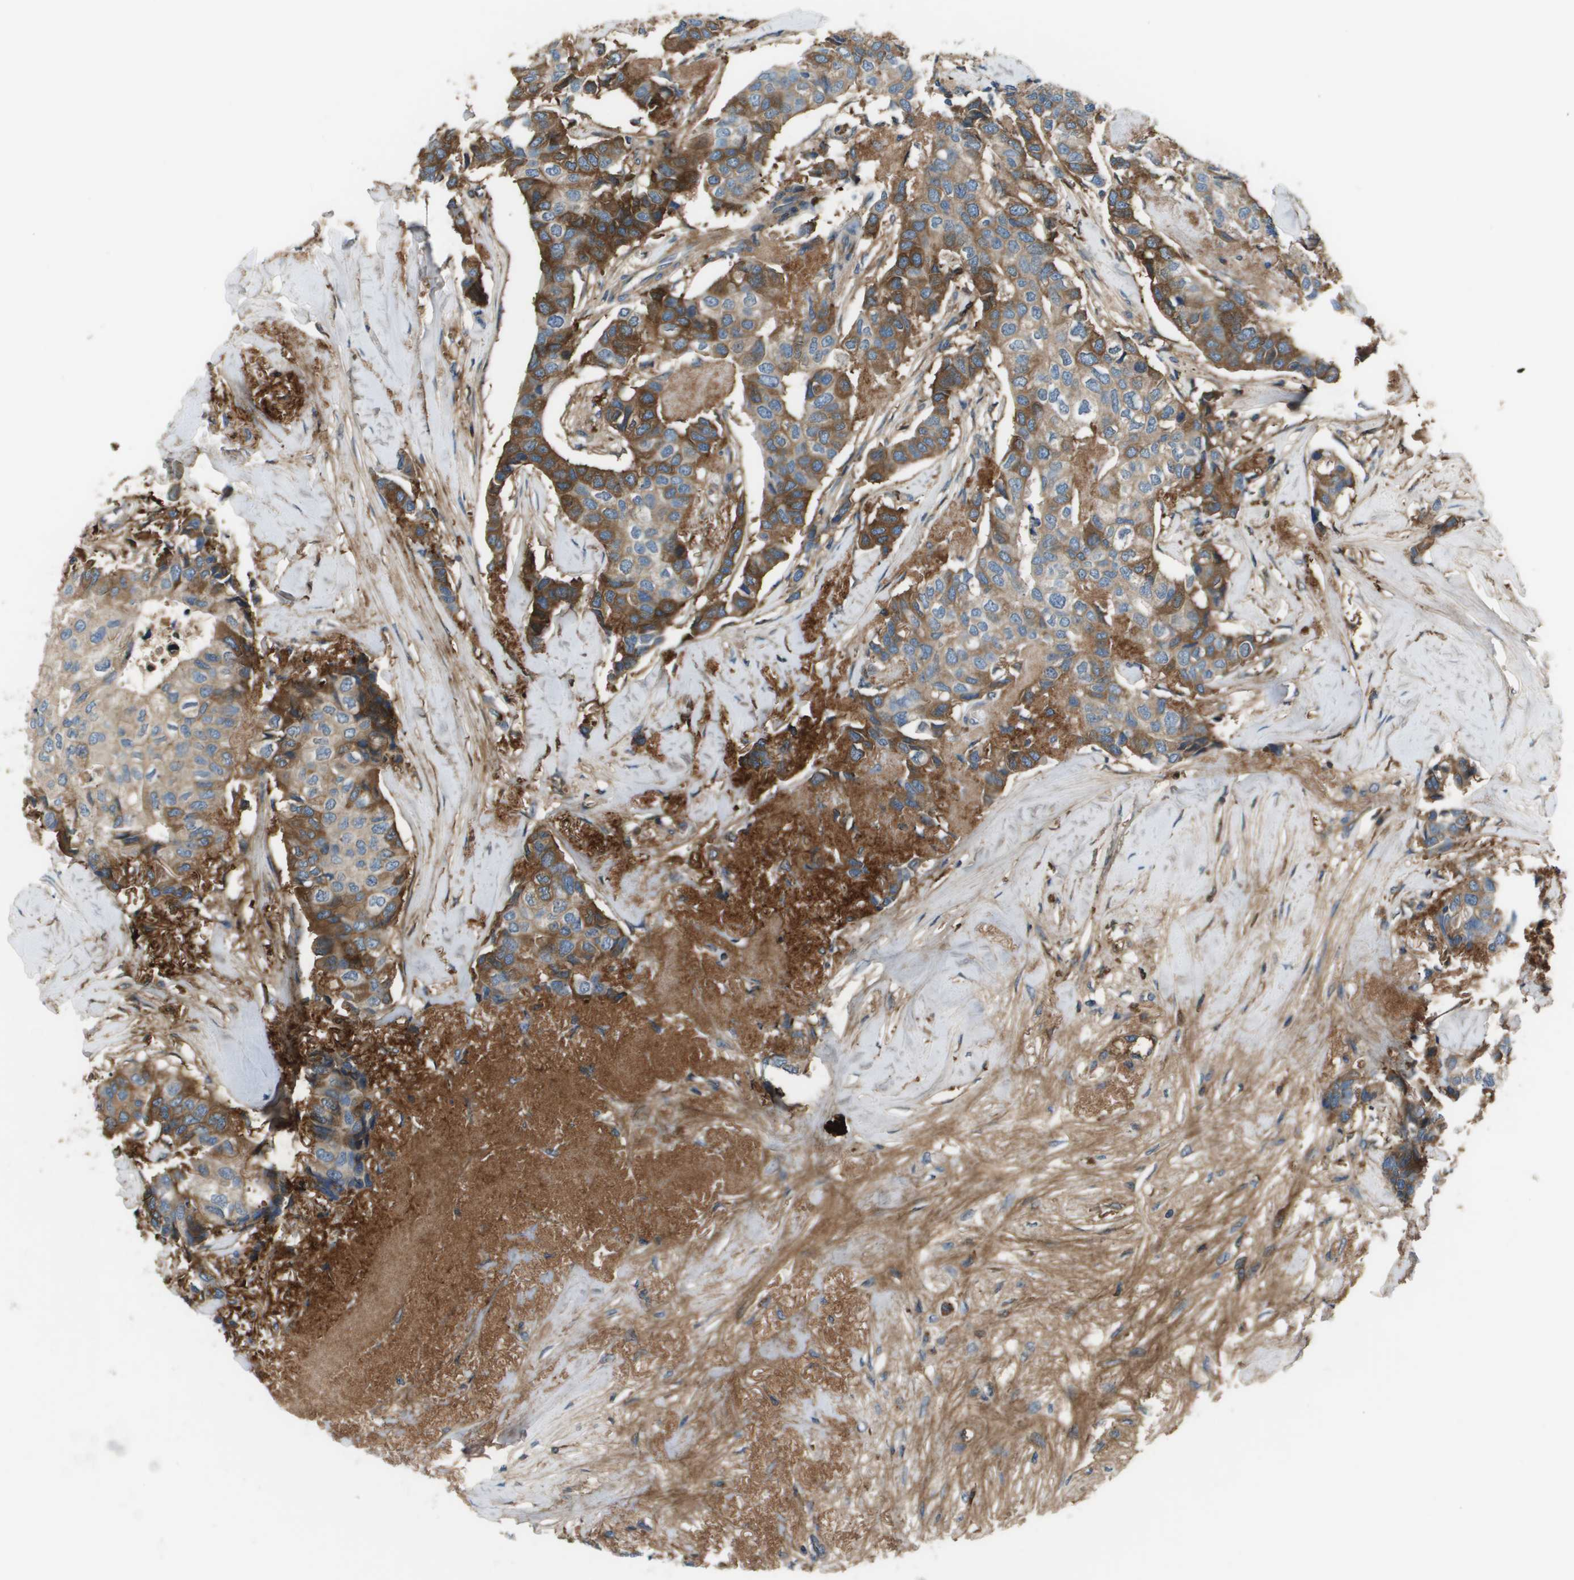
{"staining": {"intensity": "strong", "quantity": "25%-75%", "location": "cytoplasmic/membranous"}, "tissue": "breast cancer", "cell_type": "Tumor cells", "image_type": "cancer", "snomed": [{"axis": "morphology", "description": "Duct carcinoma"}, {"axis": "topography", "description": "Breast"}], "caption": "Breast cancer stained with immunohistochemistry (IHC) displays strong cytoplasmic/membranous expression in approximately 25%-75% of tumor cells.", "gene": "PCOLCE", "patient": {"sex": "female", "age": 80}}